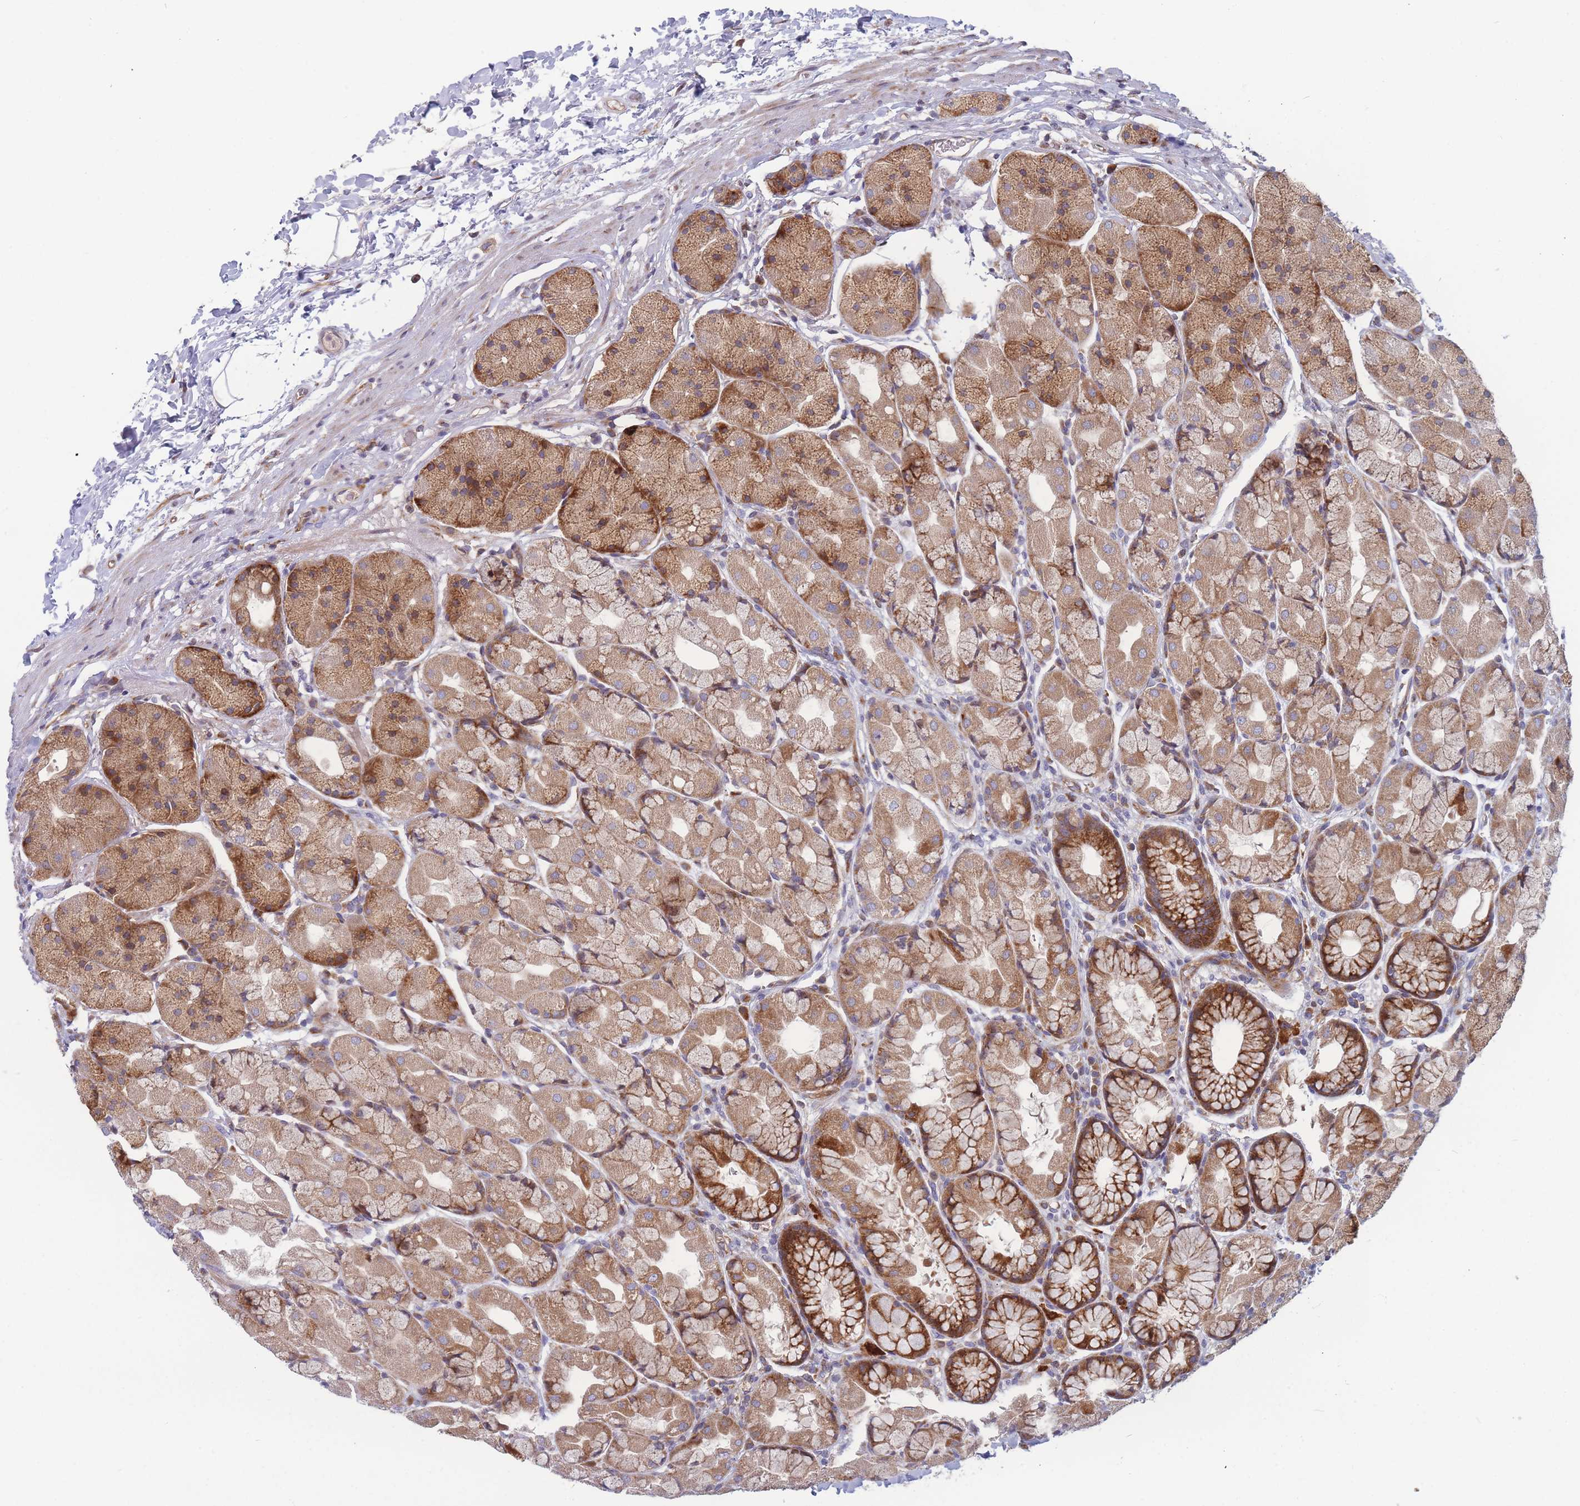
{"staining": {"intensity": "moderate", "quantity": ">75%", "location": "cytoplasmic/membranous,nuclear"}, "tissue": "stomach", "cell_type": "Glandular cells", "image_type": "normal", "snomed": [{"axis": "morphology", "description": "Normal tissue, NOS"}, {"axis": "topography", "description": "Stomach"}], "caption": "Immunohistochemistry of benign stomach displays medium levels of moderate cytoplasmic/membranous,nuclear positivity in approximately >75% of glandular cells.", "gene": "TMEM131L", "patient": {"sex": "male", "age": 57}}